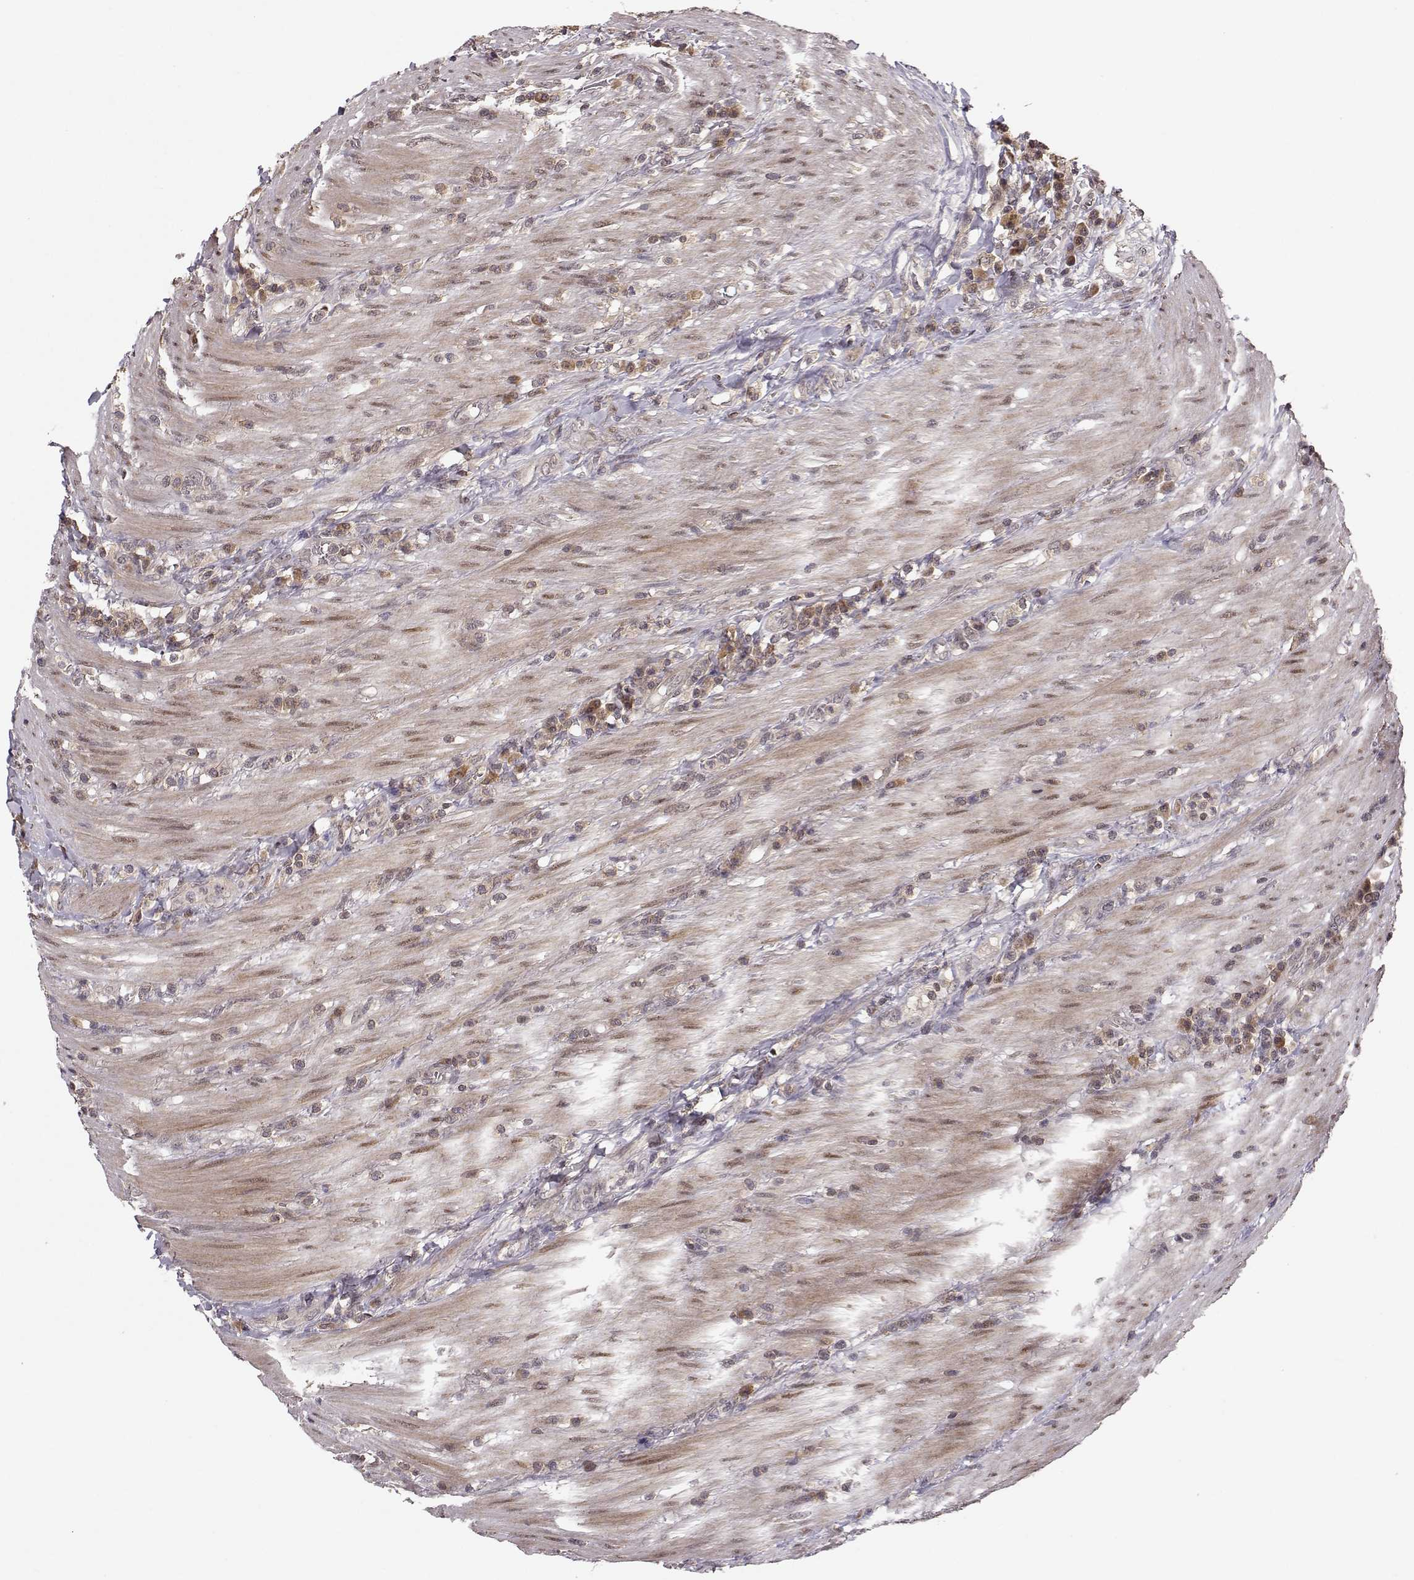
{"staining": {"intensity": "moderate", "quantity": "<25%", "location": "cytoplasmic/membranous"}, "tissue": "colorectal cancer", "cell_type": "Tumor cells", "image_type": "cancer", "snomed": [{"axis": "morphology", "description": "Adenocarcinoma, NOS"}, {"axis": "topography", "description": "Colon"}], "caption": "Moderate cytoplasmic/membranous protein staining is present in approximately <25% of tumor cells in colorectal cancer (adenocarcinoma). (DAB (3,3'-diaminobenzidine) IHC with brightfield microscopy, high magnification).", "gene": "PLEKHG3", "patient": {"sex": "female", "age": 67}}